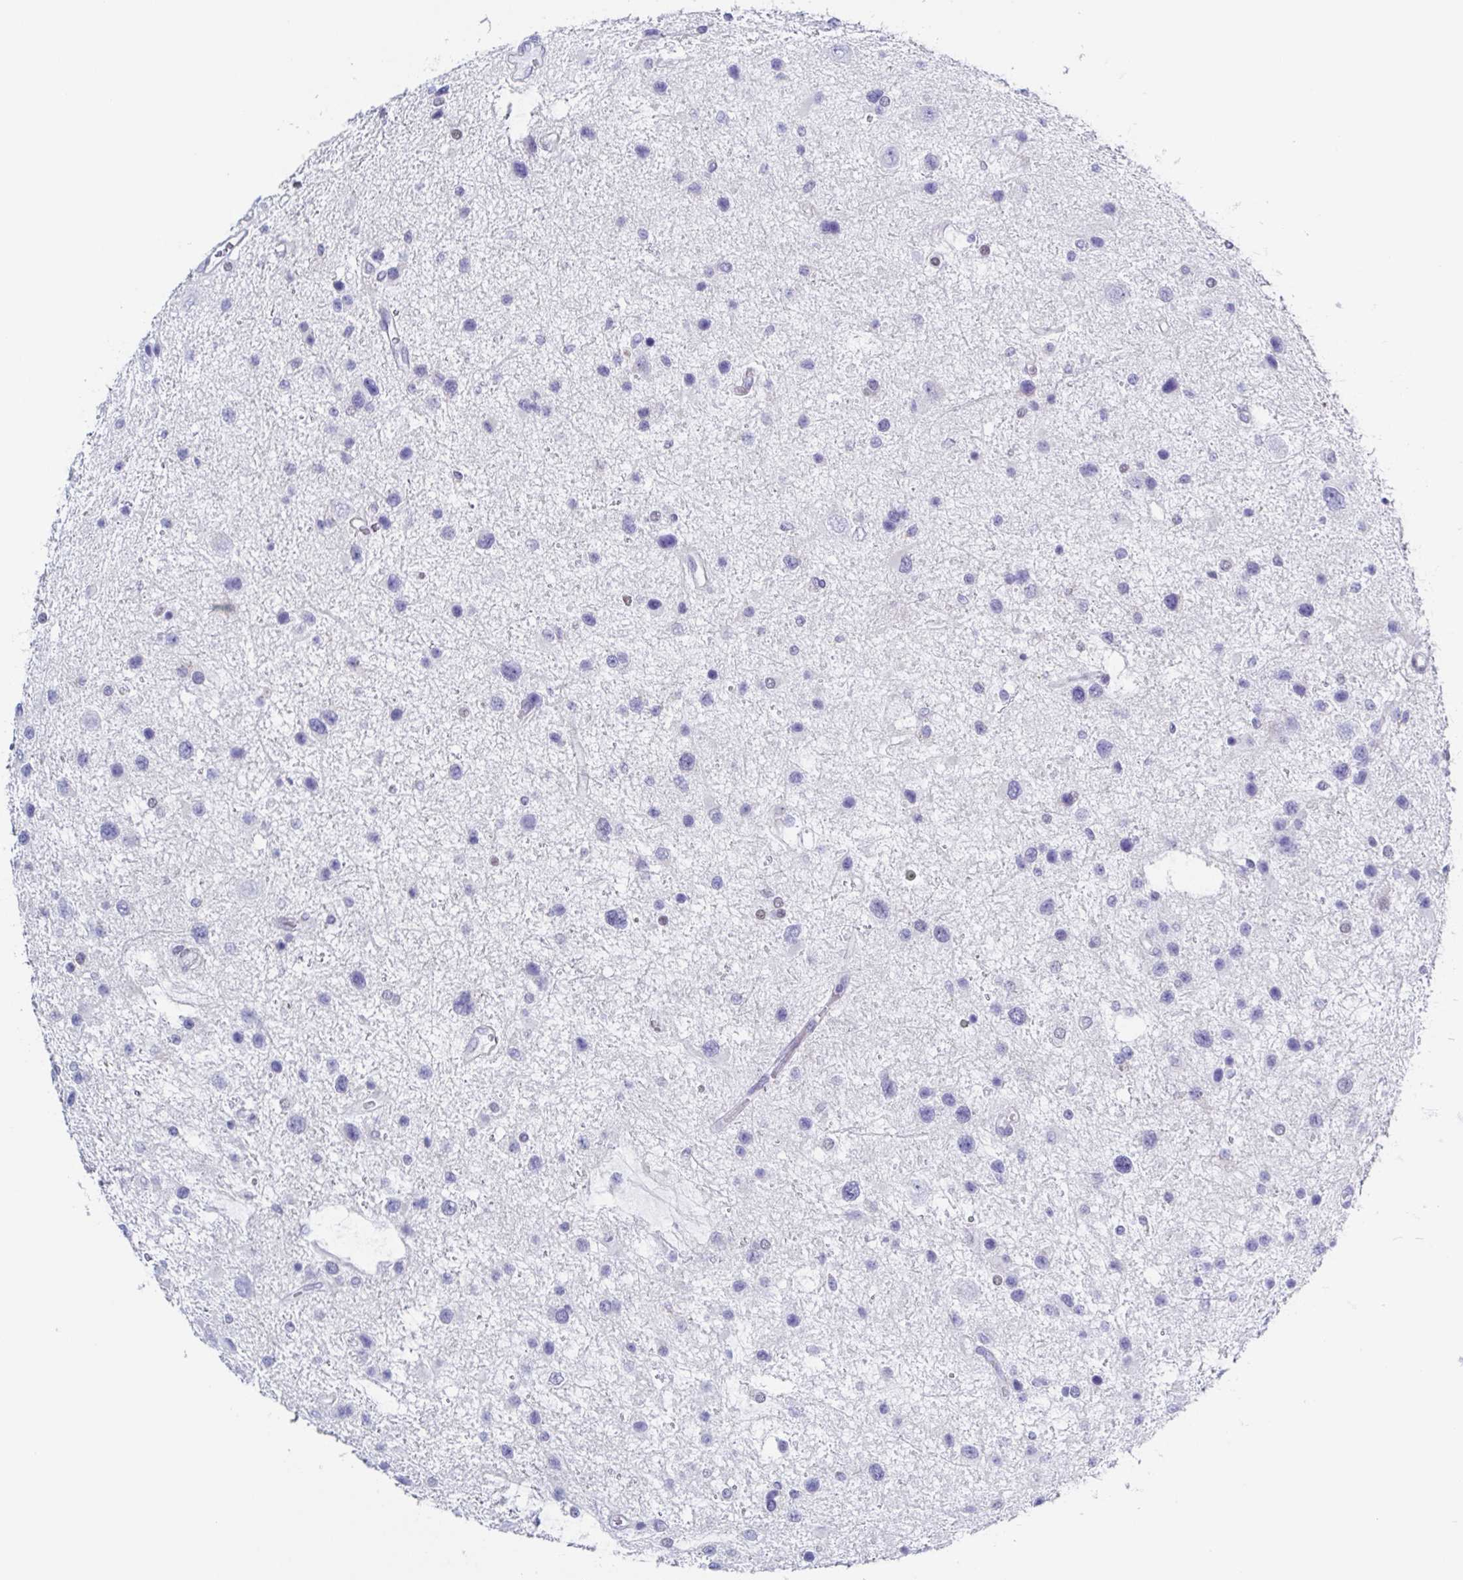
{"staining": {"intensity": "negative", "quantity": "none", "location": "none"}, "tissue": "glioma", "cell_type": "Tumor cells", "image_type": "cancer", "snomed": [{"axis": "morphology", "description": "Glioma, malignant, Low grade"}, {"axis": "topography", "description": "Brain"}], "caption": "The histopathology image demonstrates no staining of tumor cells in malignant glioma (low-grade).", "gene": "PBOV1", "patient": {"sex": "female", "age": 32}}